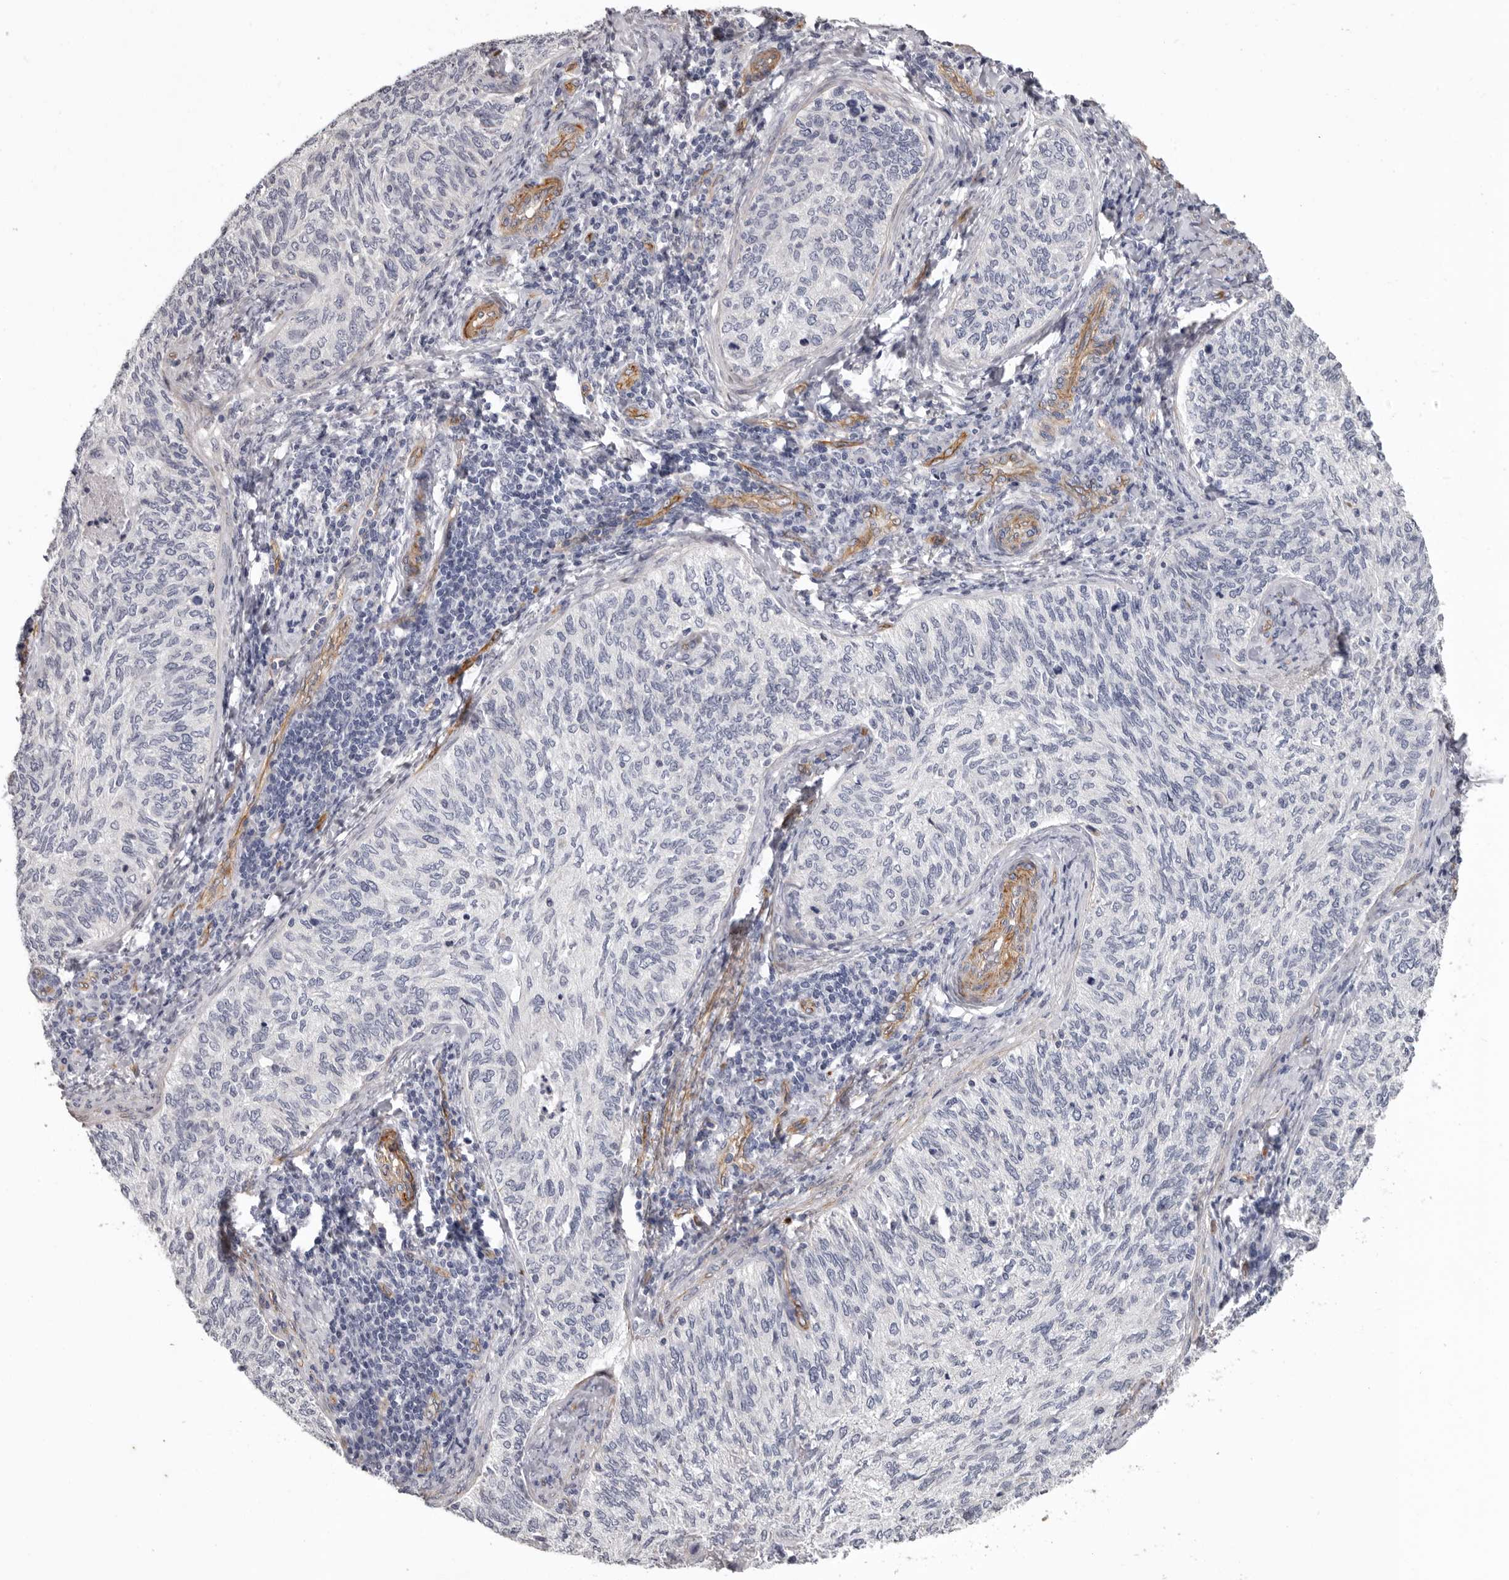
{"staining": {"intensity": "negative", "quantity": "none", "location": "none"}, "tissue": "cervical cancer", "cell_type": "Tumor cells", "image_type": "cancer", "snomed": [{"axis": "morphology", "description": "Squamous cell carcinoma, NOS"}, {"axis": "topography", "description": "Cervix"}], "caption": "Immunohistochemistry of cervical squamous cell carcinoma shows no staining in tumor cells.", "gene": "ADGRL4", "patient": {"sex": "female", "age": 30}}